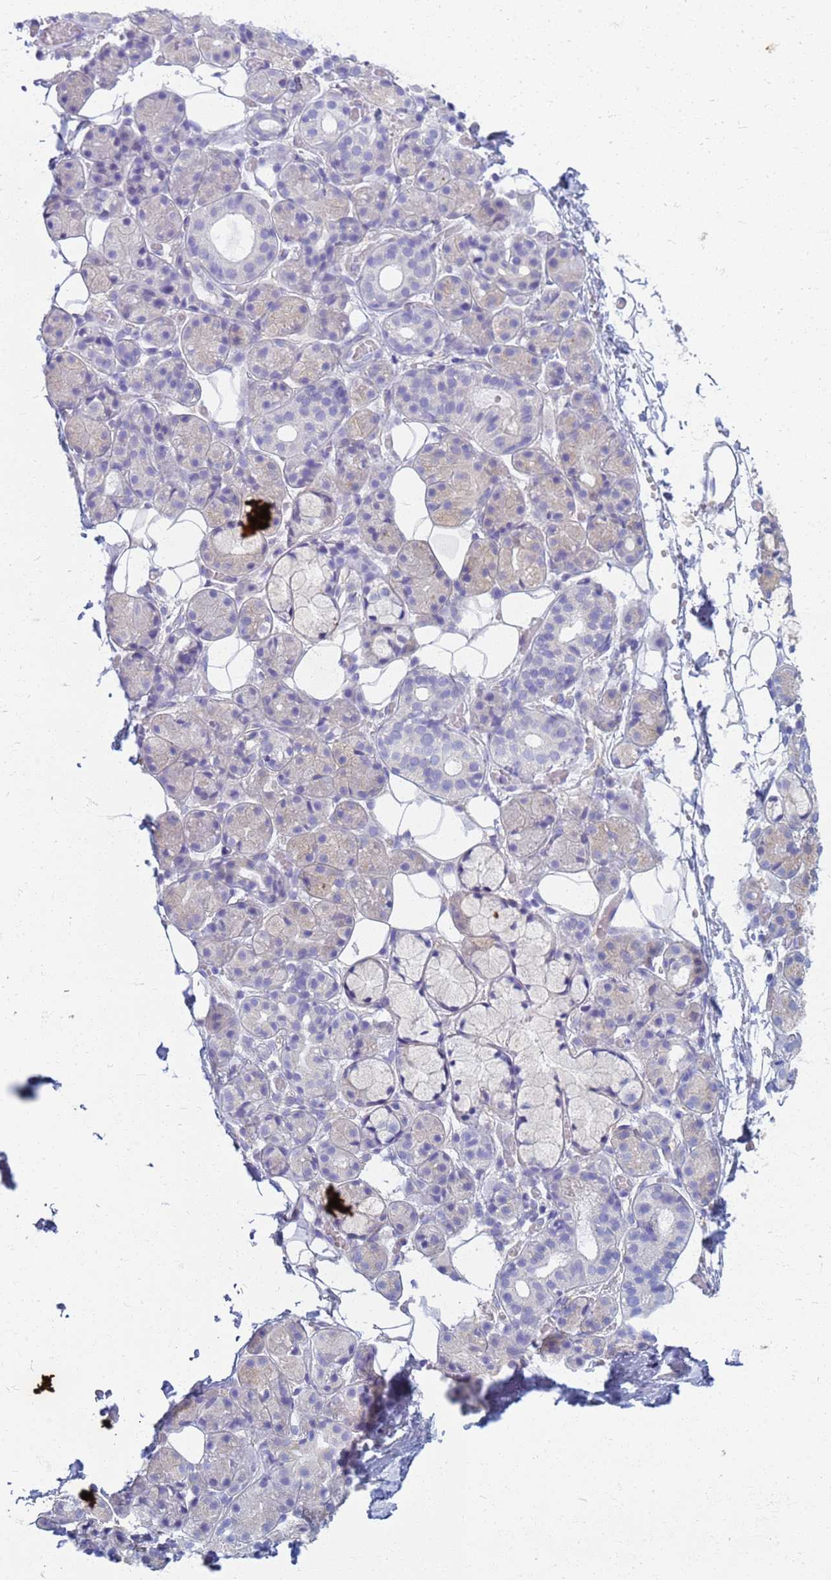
{"staining": {"intensity": "negative", "quantity": "none", "location": "none"}, "tissue": "salivary gland", "cell_type": "Glandular cells", "image_type": "normal", "snomed": [{"axis": "morphology", "description": "Normal tissue, NOS"}, {"axis": "topography", "description": "Salivary gland"}], "caption": "A high-resolution histopathology image shows IHC staining of normal salivary gland, which reveals no significant expression in glandular cells. The staining was performed using DAB to visualize the protein expression in brown, while the nuclei were stained in blue with hematoxylin (Magnification: 20x).", "gene": "EEA1", "patient": {"sex": "male", "age": 63}}